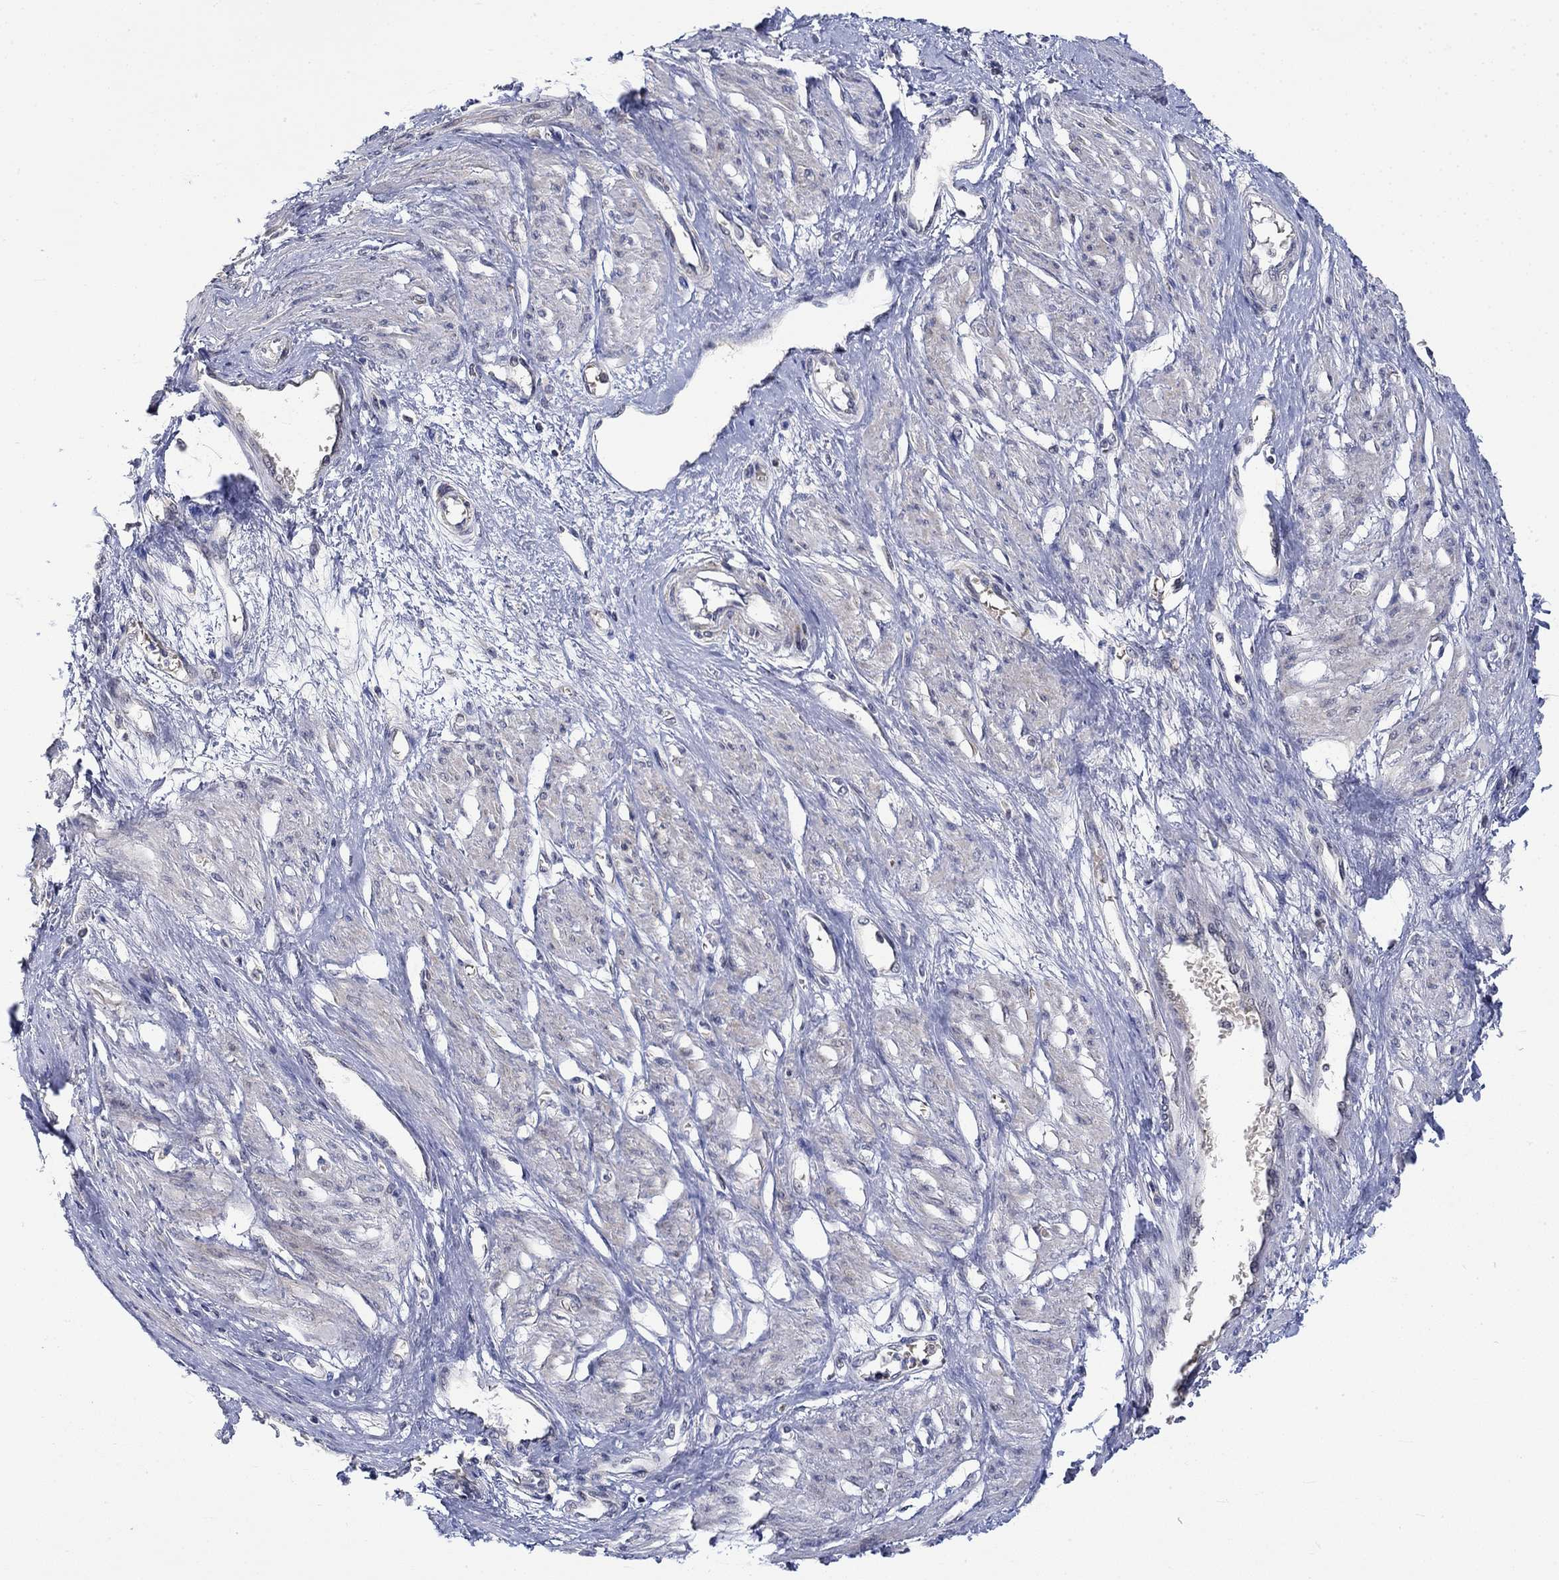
{"staining": {"intensity": "weak", "quantity": "<25%", "location": "cytoplasmic/membranous"}, "tissue": "smooth muscle", "cell_type": "Smooth muscle cells", "image_type": "normal", "snomed": [{"axis": "morphology", "description": "Normal tissue, NOS"}, {"axis": "topography", "description": "Smooth muscle"}, {"axis": "topography", "description": "Uterus"}], "caption": "Immunohistochemical staining of normal smooth muscle shows no significant staining in smooth muscle cells.", "gene": "WASF1", "patient": {"sex": "female", "age": 39}}